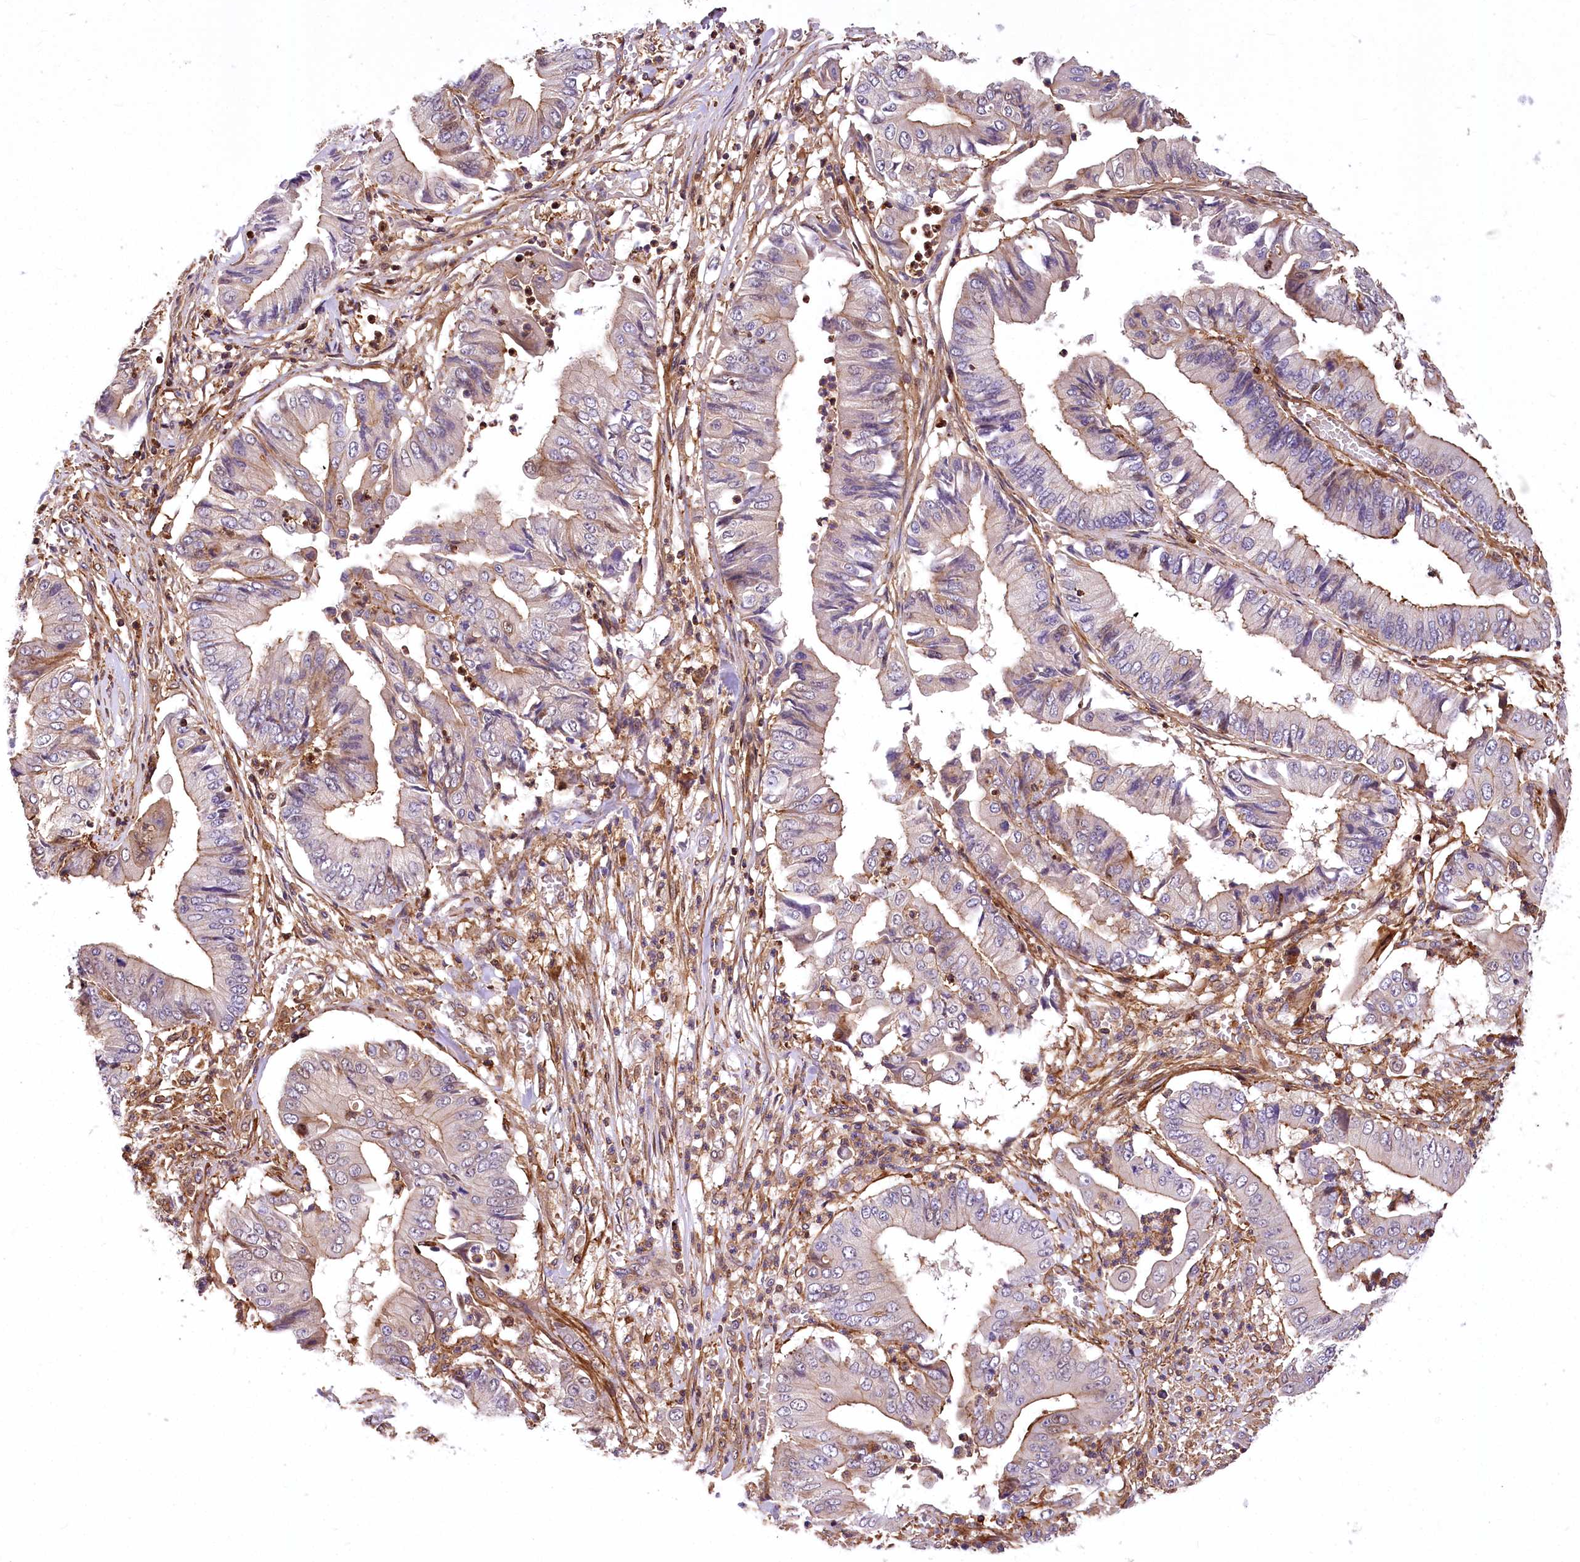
{"staining": {"intensity": "moderate", "quantity": "25%-75%", "location": "cytoplasmic/membranous"}, "tissue": "pancreatic cancer", "cell_type": "Tumor cells", "image_type": "cancer", "snomed": [{"axis": "morphology", "description": "Adenocarcinoma, NOS"}, {"axis": "topography", "description": "Pancreas"}], "caption": "Protein staining of pancreatic adenocarcinoma tissue demonstrates moderate cytoplasmic/membranous positivity in approximately 25%-75% of tumor cells.", "gene": "DPP3", "patient": {"sex": "female", "age": 77}}